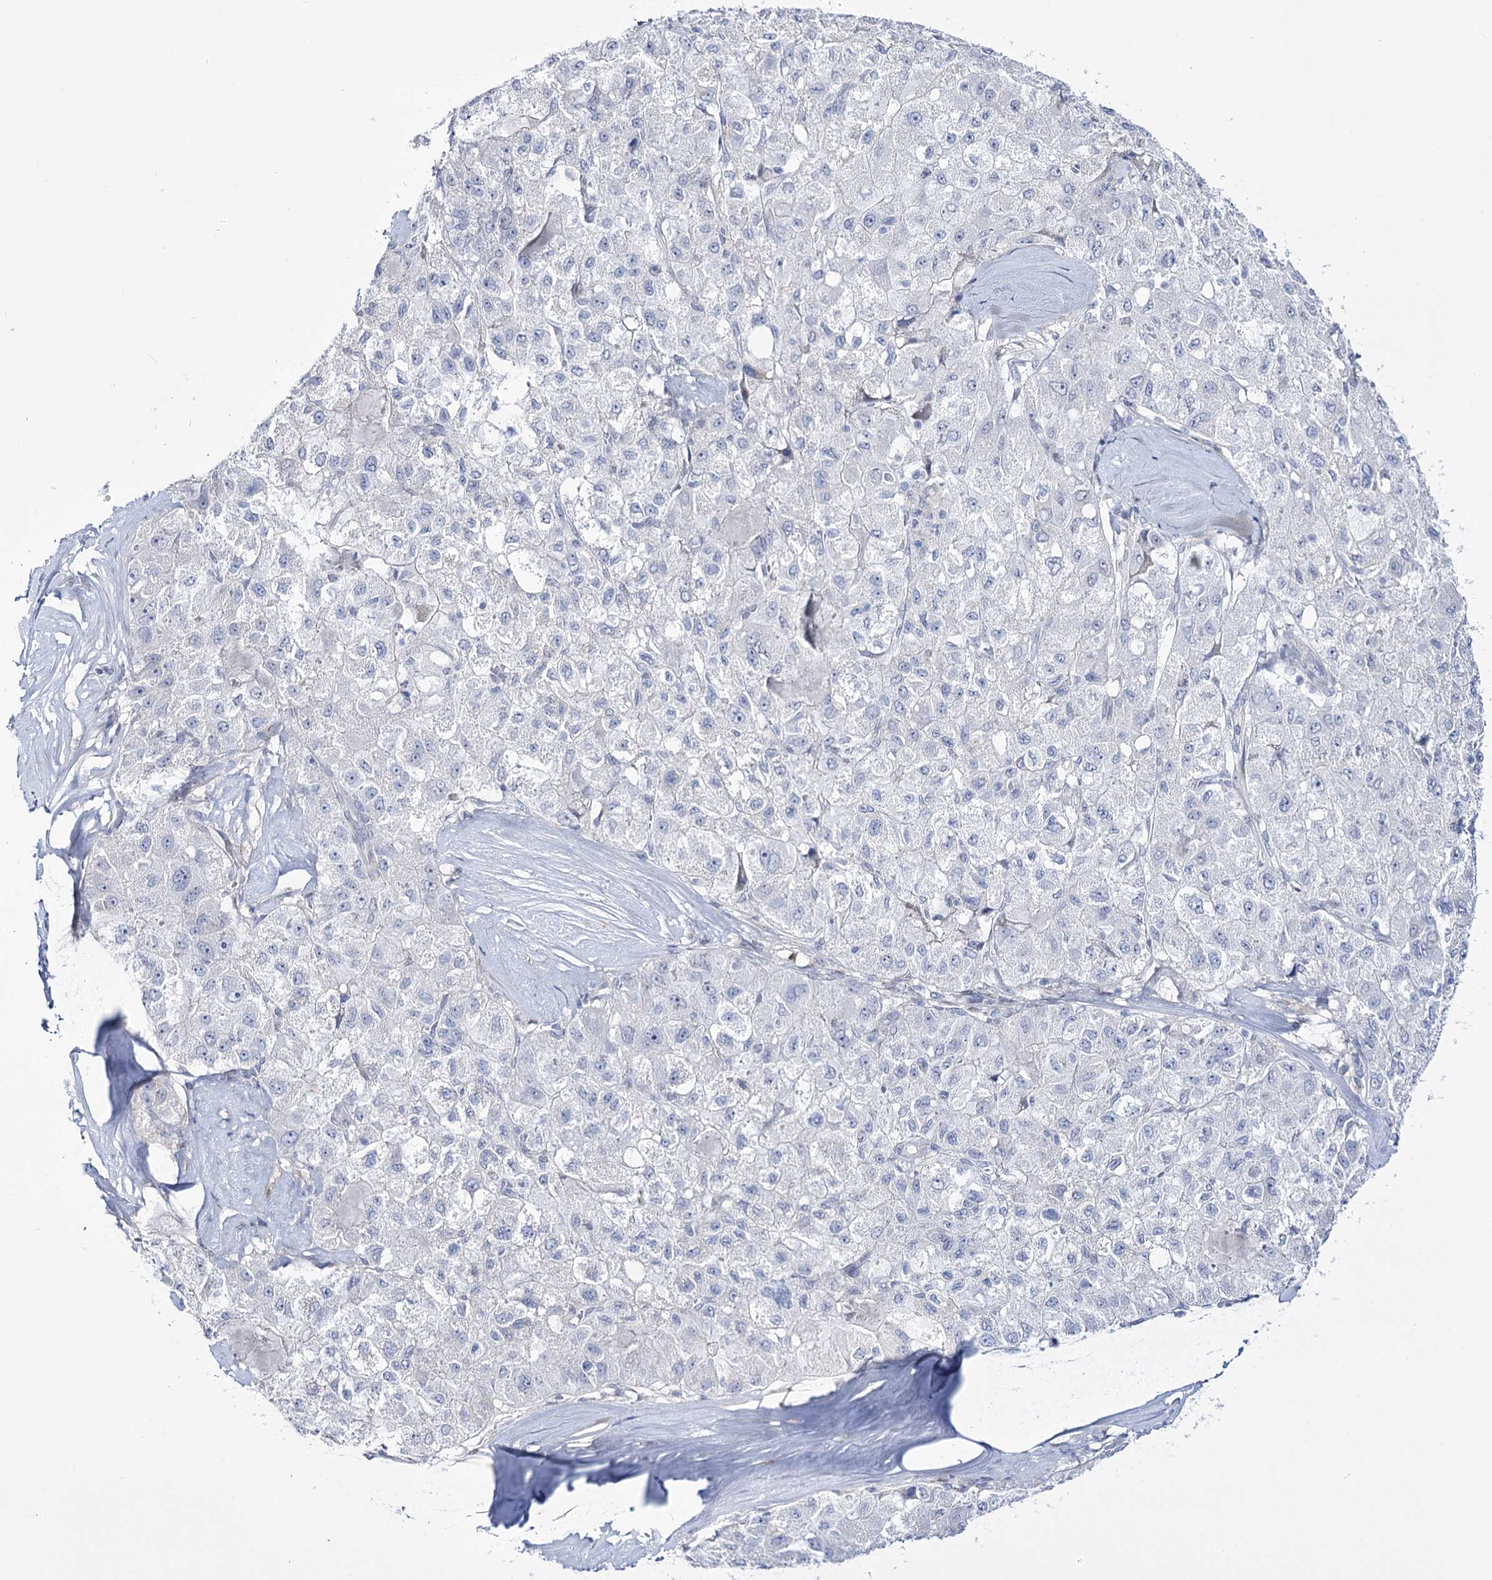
{"staining": {"intensity": "negative", "quantity": "none", "location": "none"}, "tissue": "liver cancer", "cell_type": "Tumor cells", "image_type": "cancer", "snomed": [{"axis": "morphology", "description": "Carcinoma, Hepatocellular, NOS"}, {"axis": "topography", "description": "Liver"}], "caption": "The immunohistochemistry image has no significant staining in tumor cells of liver hepatocellular carcinoma tissue.", "gene": "RBM15B", "patient": {"sex": "male", "age": 80}}